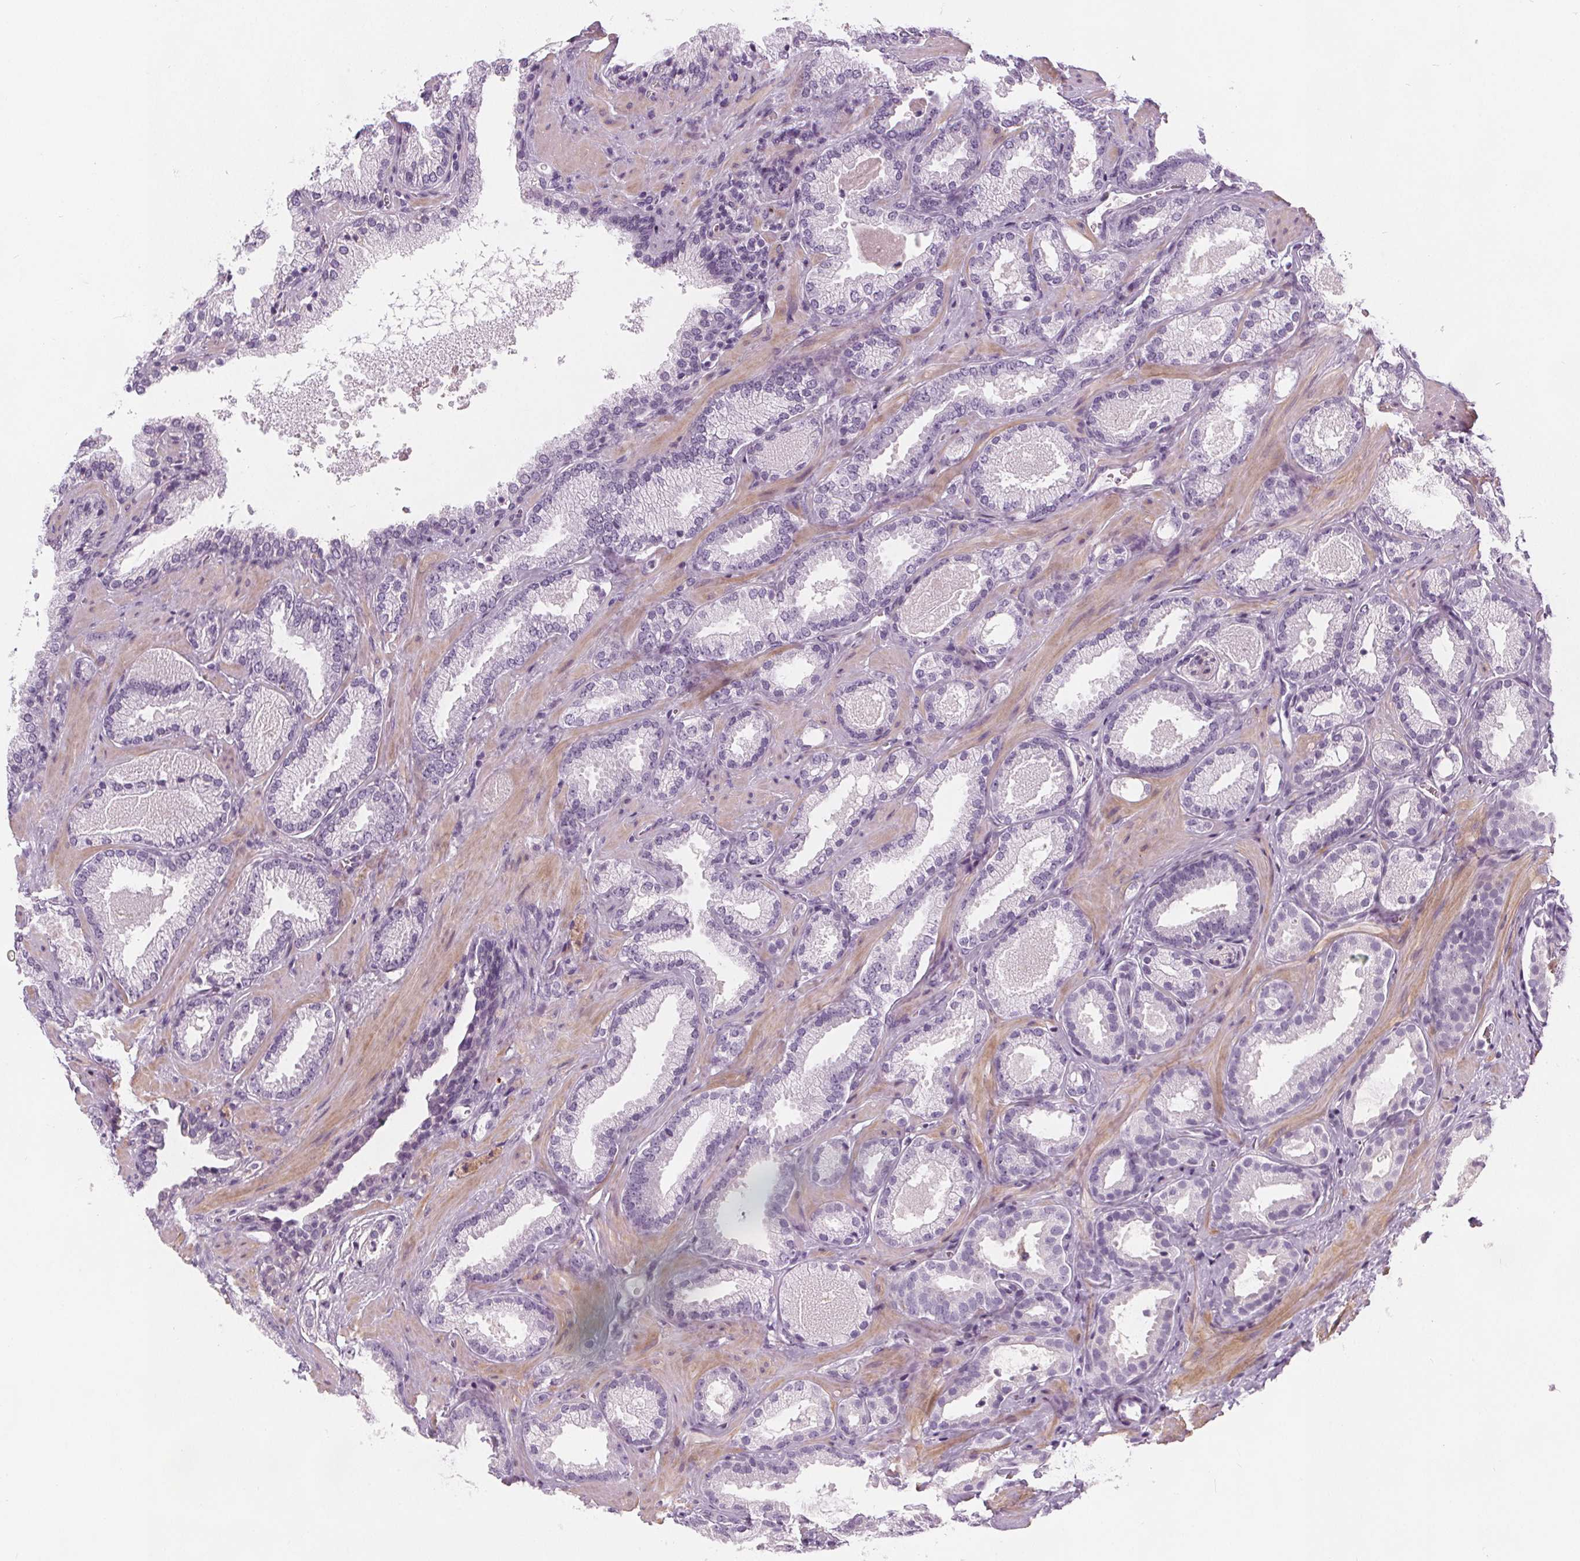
{"staining": {"intensity": "negative", "quantity": "none", "location": "none"}, "tissue": "prostate cancer", "cell_type": "Tumor cells", "image_type": "cancer", "snomed": [{"axis": "morphology", "description": "Adenocarcinoma, Low grade"}, {"axis": "topography", "description": "Prostate"}], "caption": "This is an immunohistochemistry (IHC) histopathology image of human prostate adenocarcinoma (low-grade). There is no expression in tumor cells.", "gene": "SLC5A12", "patient": {"sex": "male", "age": 62}}